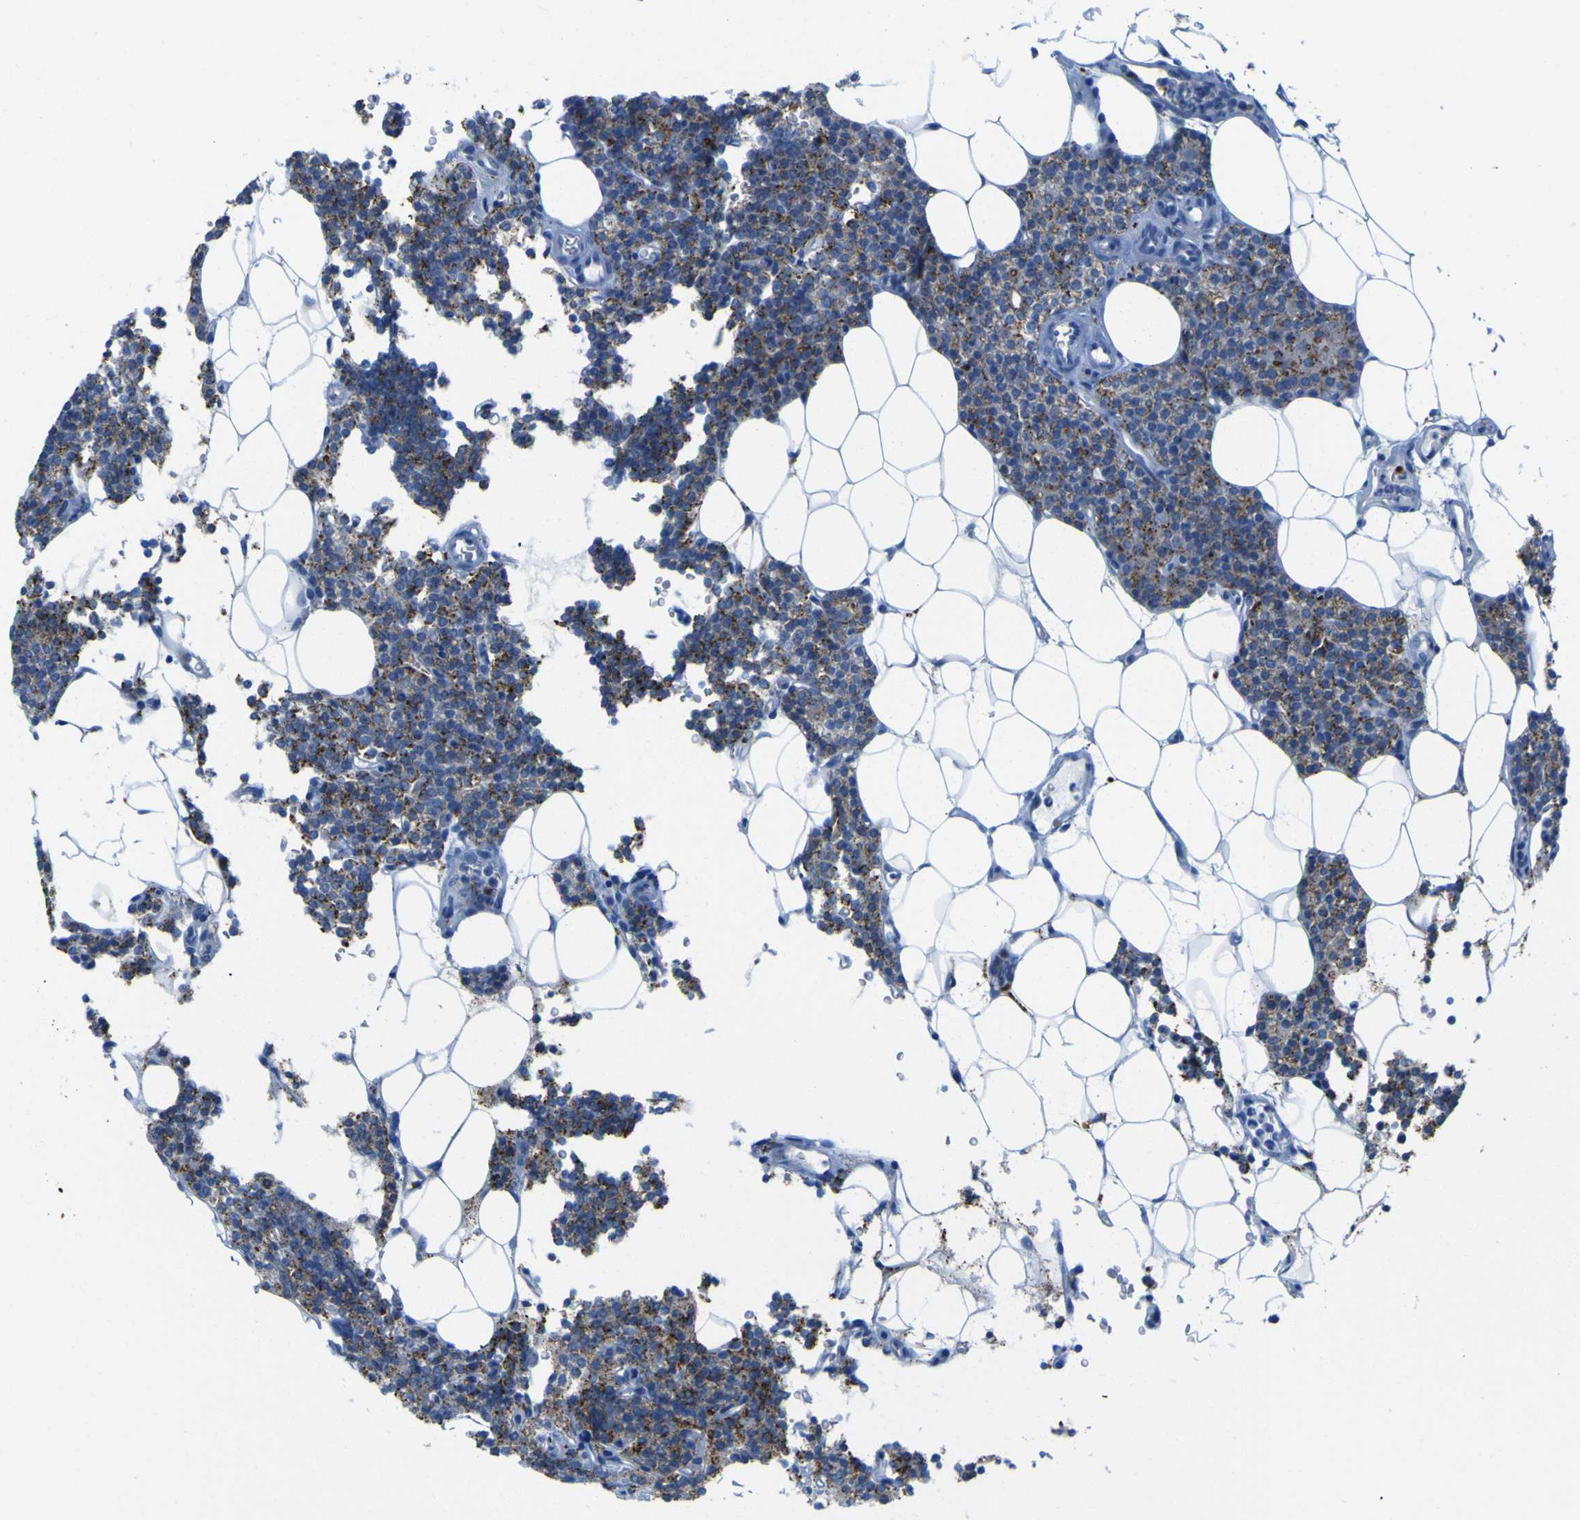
{"staining": {"intensity": "moderate", "quantity": ">75%", "location": "cytoplasmic/membranous"}, "tissue": "parathyroid gland", "cell_type": "Glandular cells", "image_type": "normal", "snomed": [{"axis": "morphology", "description": "Normal tissue, NOS"}, {"axis": "morphology", "description": "Adenoma, NOS"}, {"axis": "topography", "description": "Parathyroid gland"}], "caption": "Immunohistochemical staining of benign parathyroid gland exhibits medium levels of moderate cytoplasmic/membranous staining in about >75% of glandular cells. (Stains: DAB (3,3'-diaminobenzidine) in brown, nuclei in blue, Microscopy: brightfield microscopy at high magnification).", "gene": "PLD3", "patient": {"sex": "female", "age": 51}}